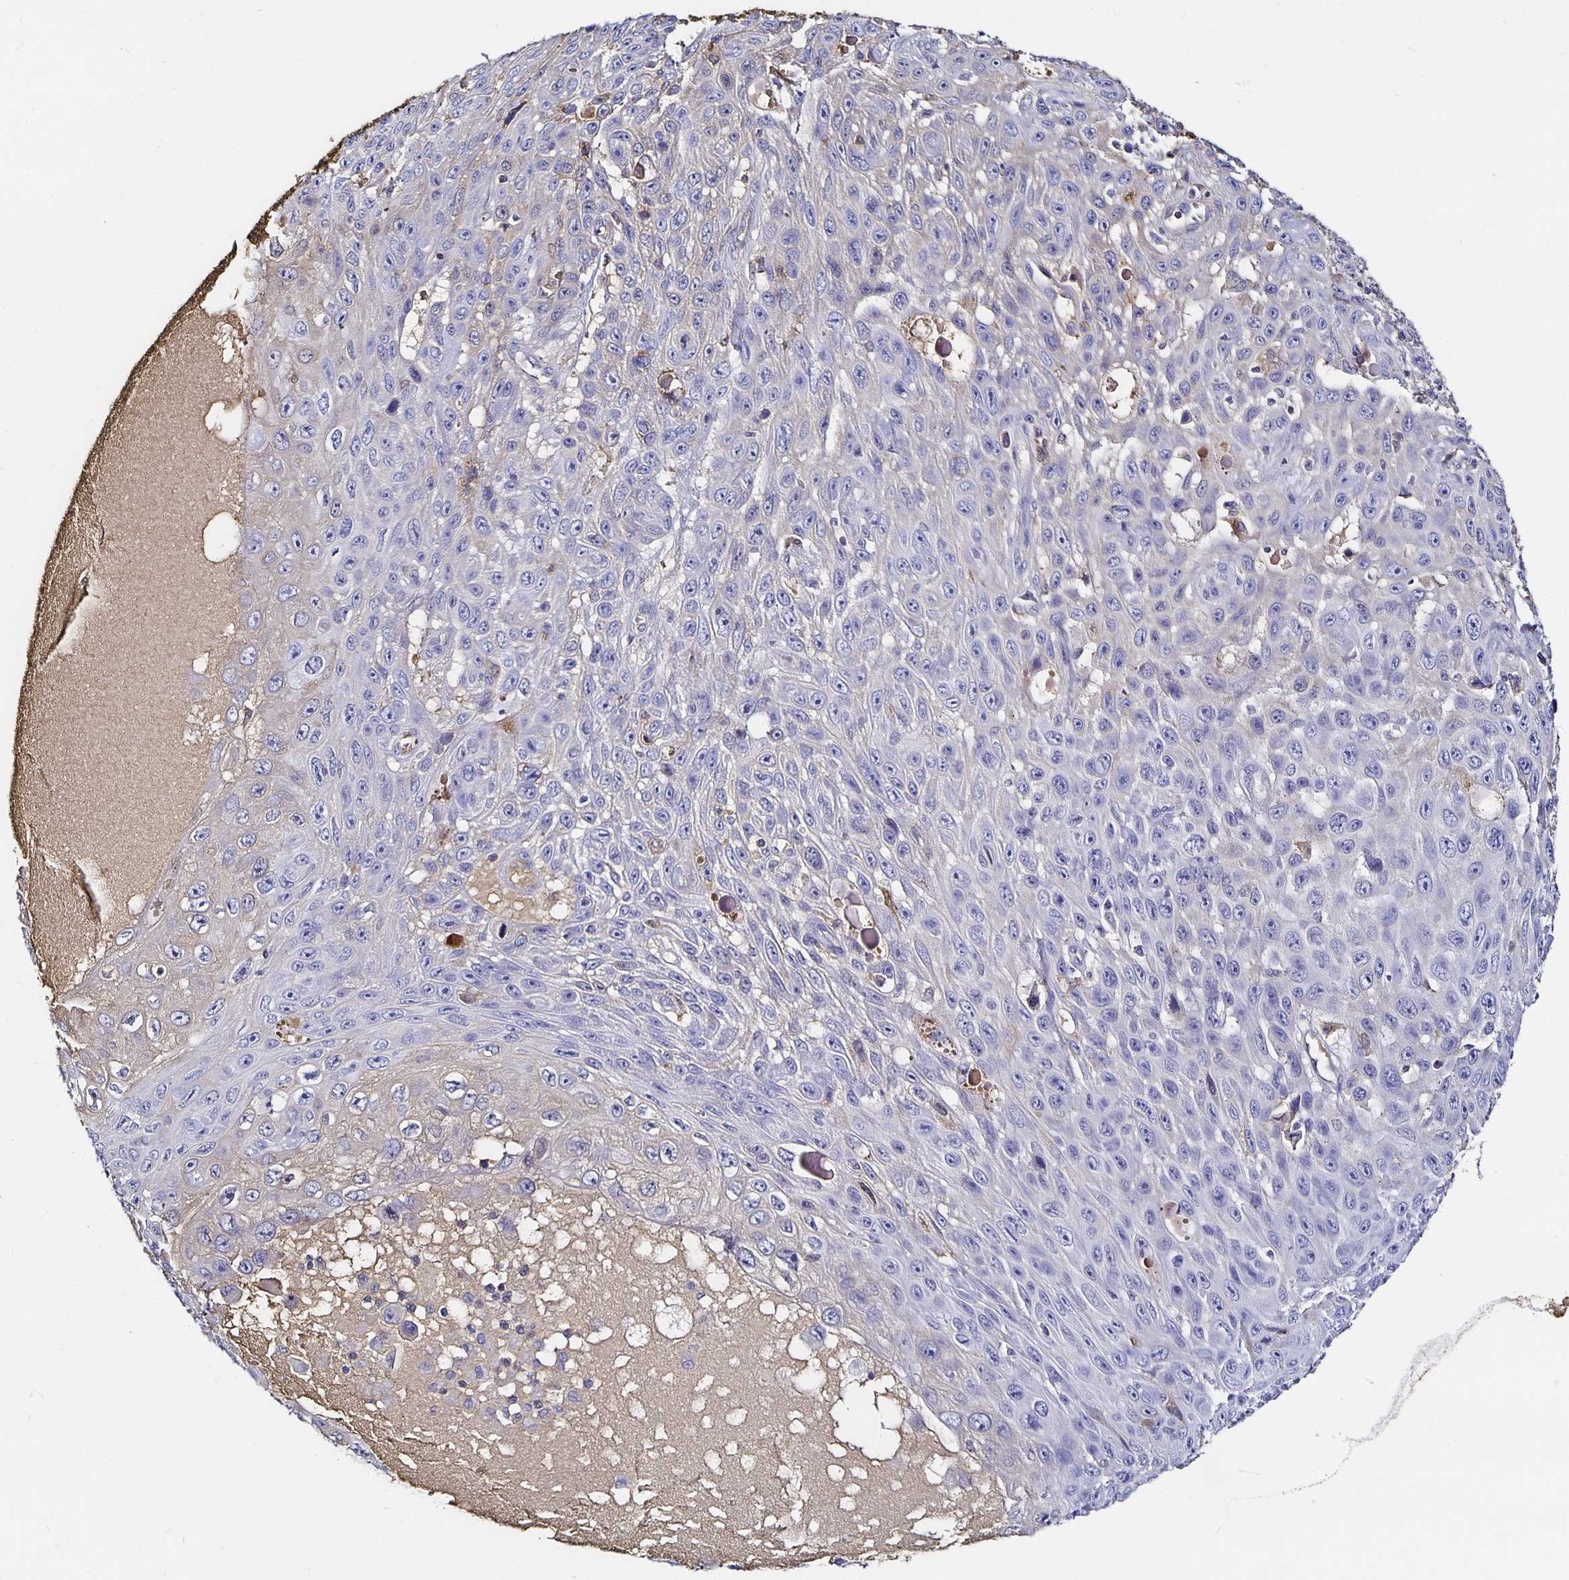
{"staining": {"intensity": "negative", "quantity": "none", "location": "none"}, "tissue": "skin cancer", "cell_type": "Tumor cells", "image_type": "cancer", "snomed": [{"axis": "morphology", "description": "Squamous cell carcinoma, NOS"}, {"axis": "topography", "description": "Skin"}], "caption": "High magnification brightfield microscopy of skin squamous cell carcinoma stained with DAB (brown) and counterstained with hematoxylin (blue): tumor cells show no significant staining. (Stains: DAB (3,3'-diaminobenzidine) immunohistochemistry with hematoxylin counter stain, Microscopy: brightfield microscopy at high magnification).", "gene": "TTR", "patient": {"sex": "male", "age": 82}}